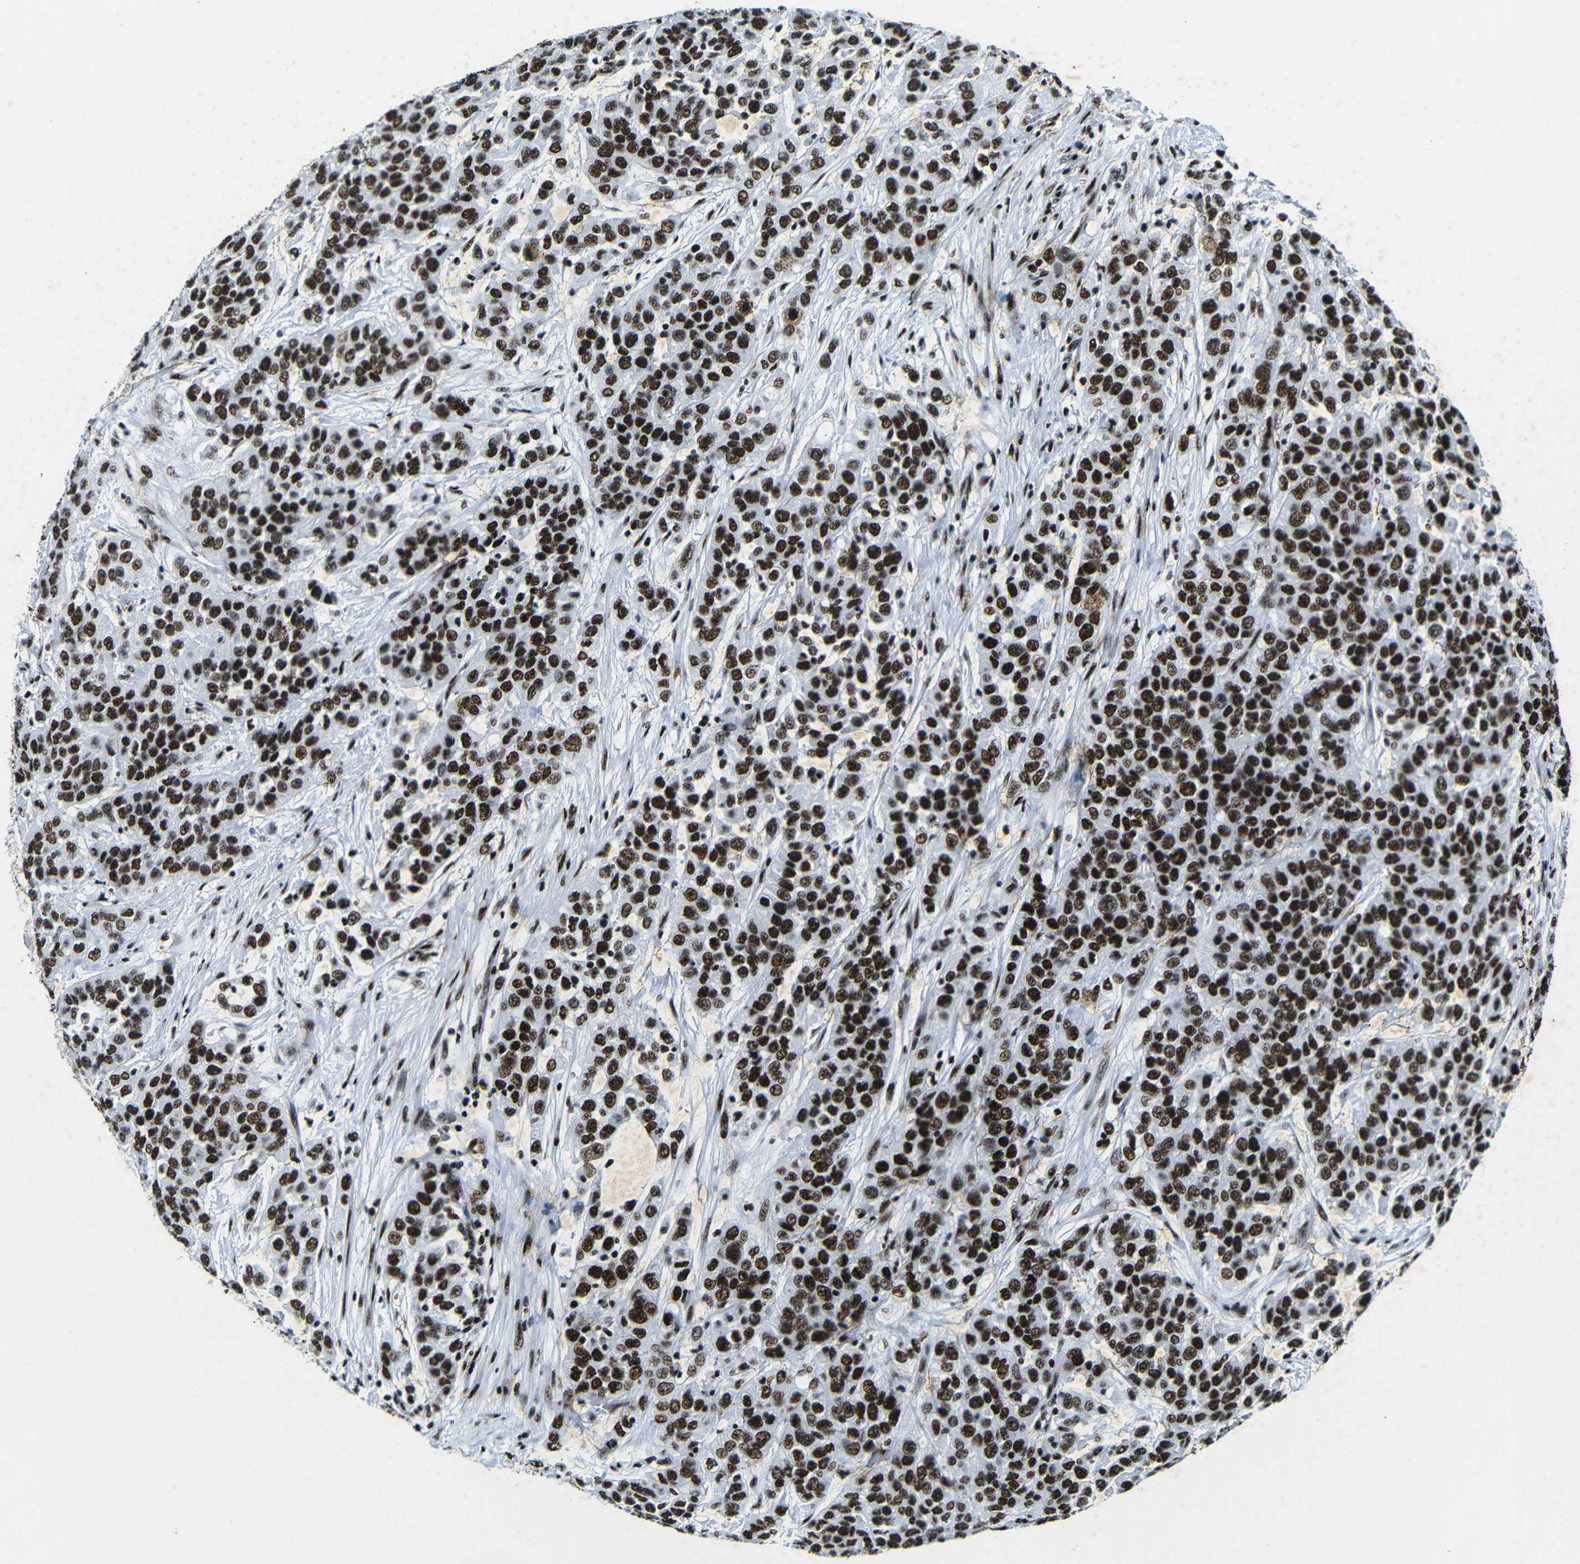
{"staining": {"intensity": "strong", "quantity": ">75%", "location": "nuclear"}, "tissue": "urothelial cancer", "cell_type": "Tumor cells", "image_type": "cancer", "snomed": [{"axis": "morphology", "description": "Urothelial carcinoma, High grade"}, {"axis": "topography", "description": "Urinary bladder"}], "caption": "This image demonstrates immunohistochemistry staining of urothelial cancer, with high strong nuclear expression in about >75% of tumor cells.", "gene": "SRSF1", "patient": {"sex": "female", "age": 80}}